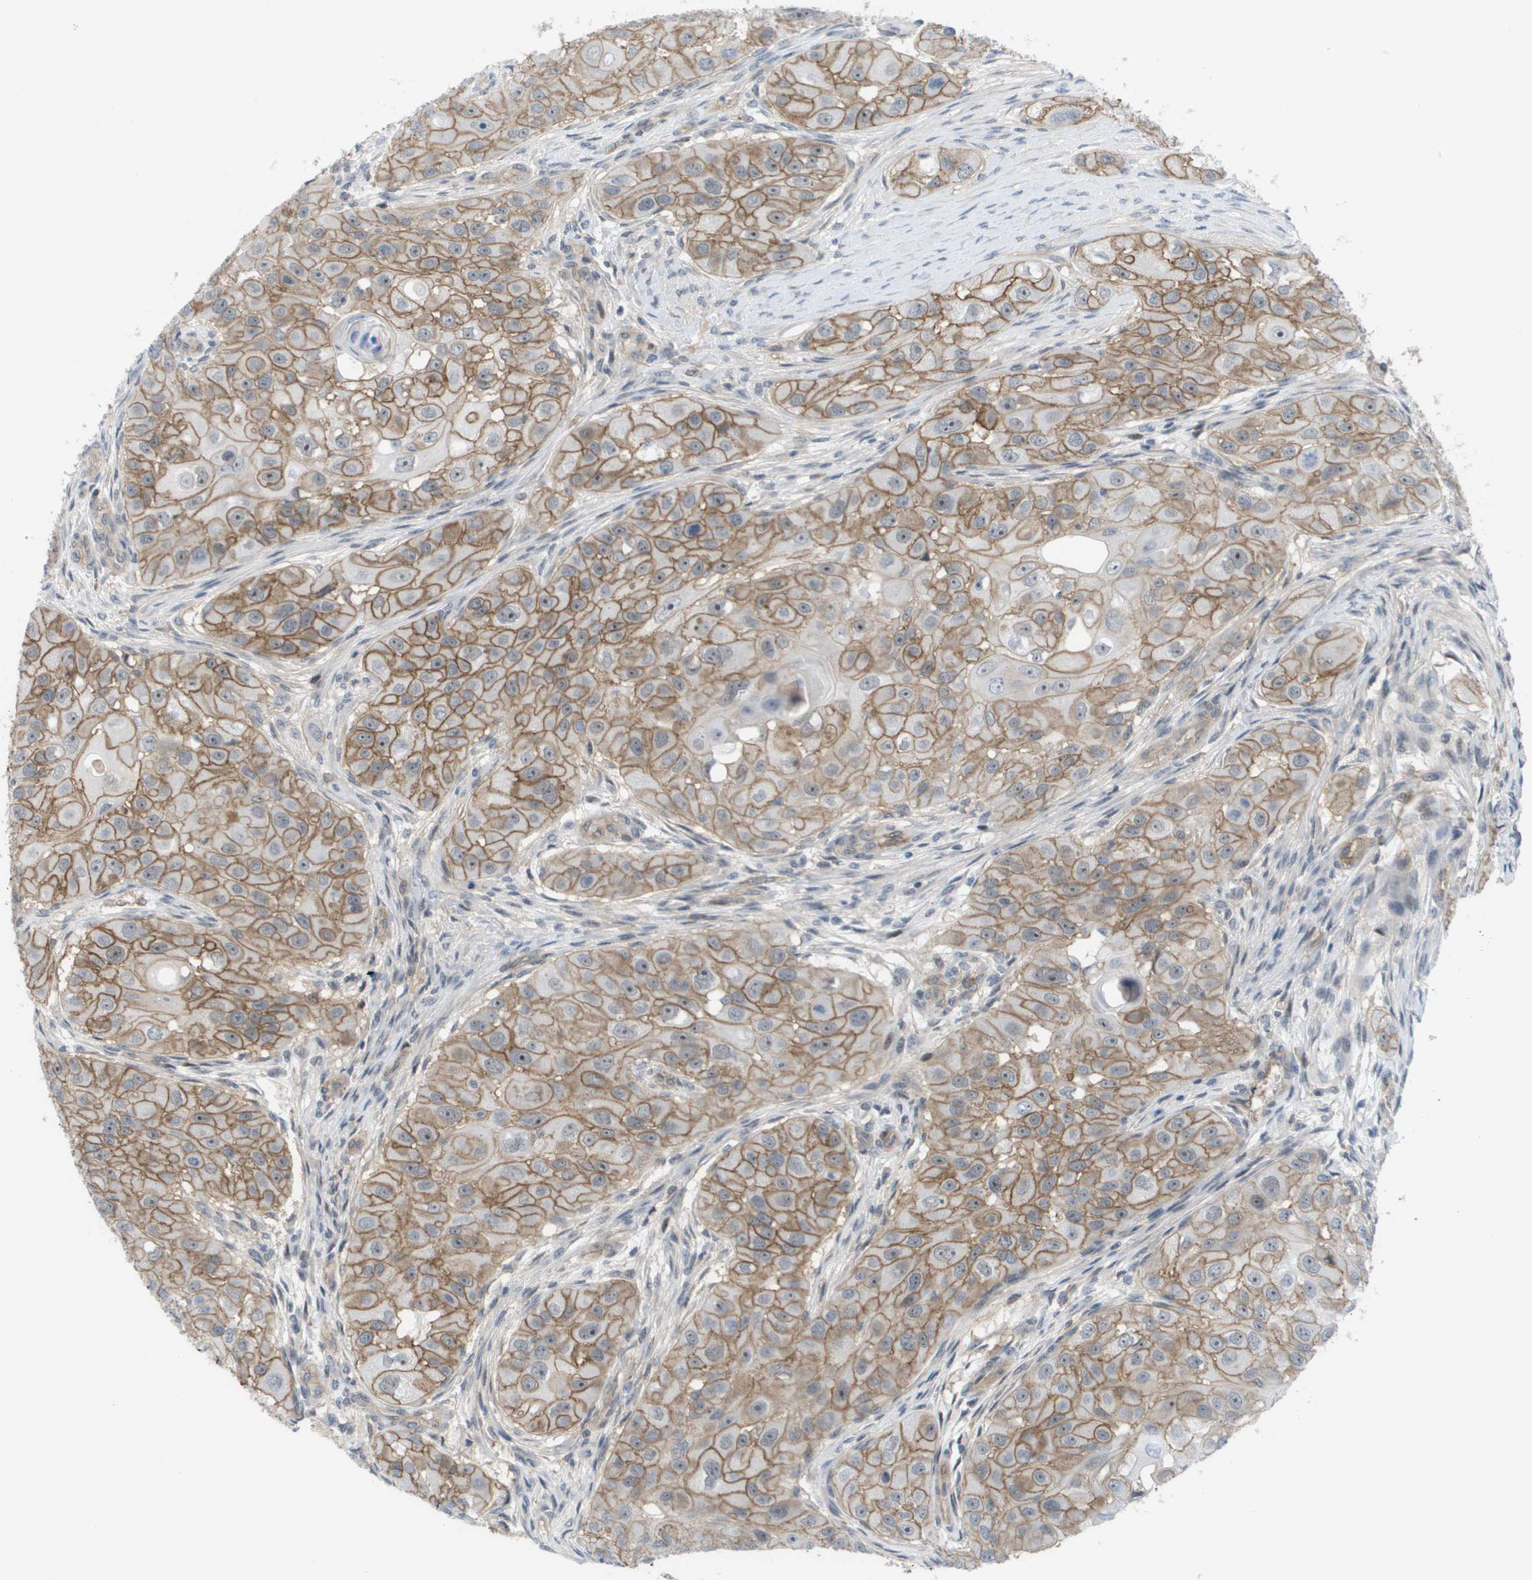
{"staining": {"intensity": "moderate", "quantity": ">75%", "location": "cytoplasmic/membranous"}, "tissue": "head and neck cancer", "cell_type": "Tumor cells", "image_type": "cancer", "snomed": [{"axis": "morphology", "description": "Normal tissue, NOS"}, {"axis": "morphology", "description": "Squamous cell carcinoma, NOS"}, {"axis": "topography", "description": "Skeletal muscle"}, {"axis": "topography", "description": "Head-Neck"}], "caption": "Immunohistochemical staining of squamous cell carcinoma (head and neck) shows medium levels of moderate cytoplasmic/membranous staining in about >75% of tumor cells. (Brightfield microscopy of DAB IHC at high magnification).", "gene": "MTARC2", "patient": {"sex": "male", "age": 51}}